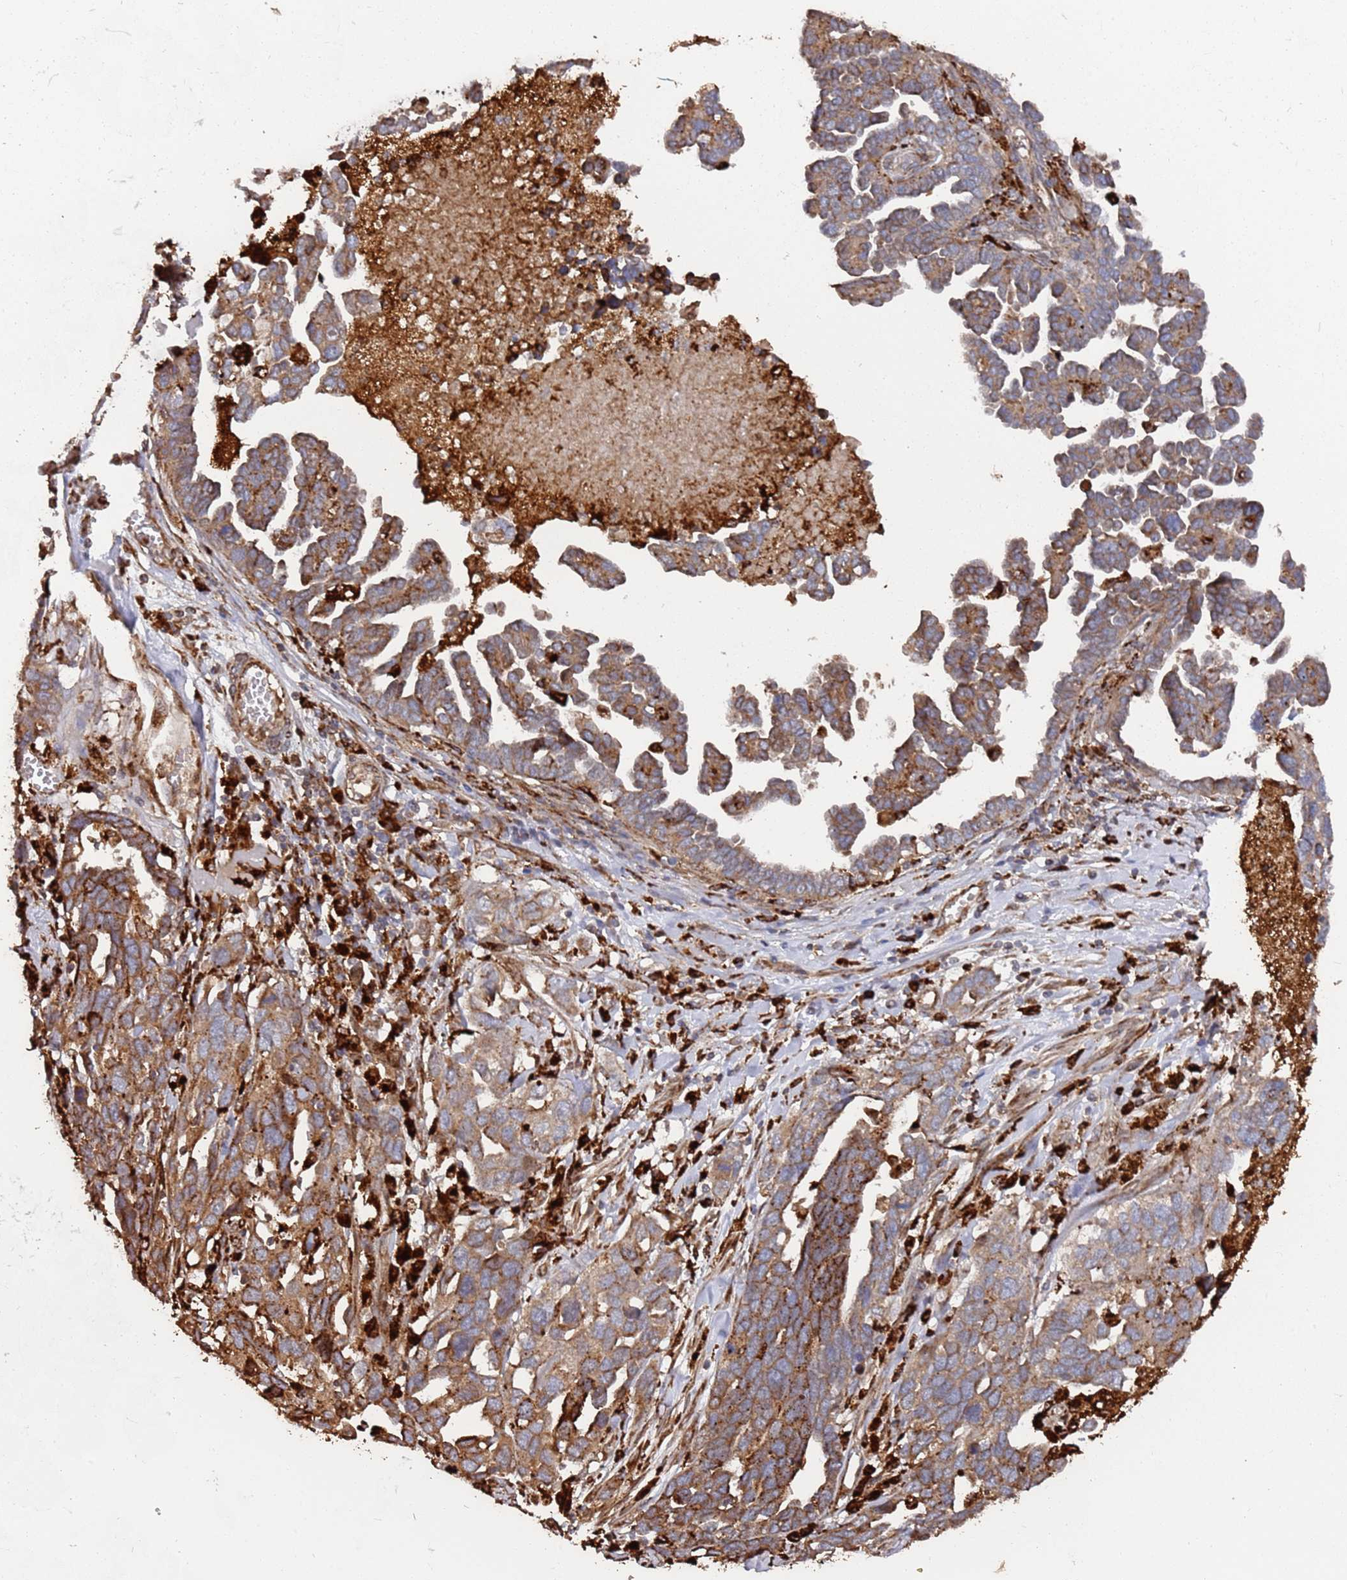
{"staining": {"intensity": "moderate", "quantity": ">75%", "location": "cytoplasmic/membranous"}, "tissue": "ovarian cancer", "cell_type": "Tumor cells", "image_type": "cancer", "snomed": [{"axis": "morphology", "description": "Cystadenocarcinoma, serous, NOS"}, {"axis": "topography", "description": "Ovary"}], "caption": "Tumor cells exhibit medium levels of moderate cytoplasmic/membranous expression in approximately >75% of cells in human ovarian serous cystadenocarcinoma.", "gene": "LACC1", "patient": {"sex": "female", "age": 54}}